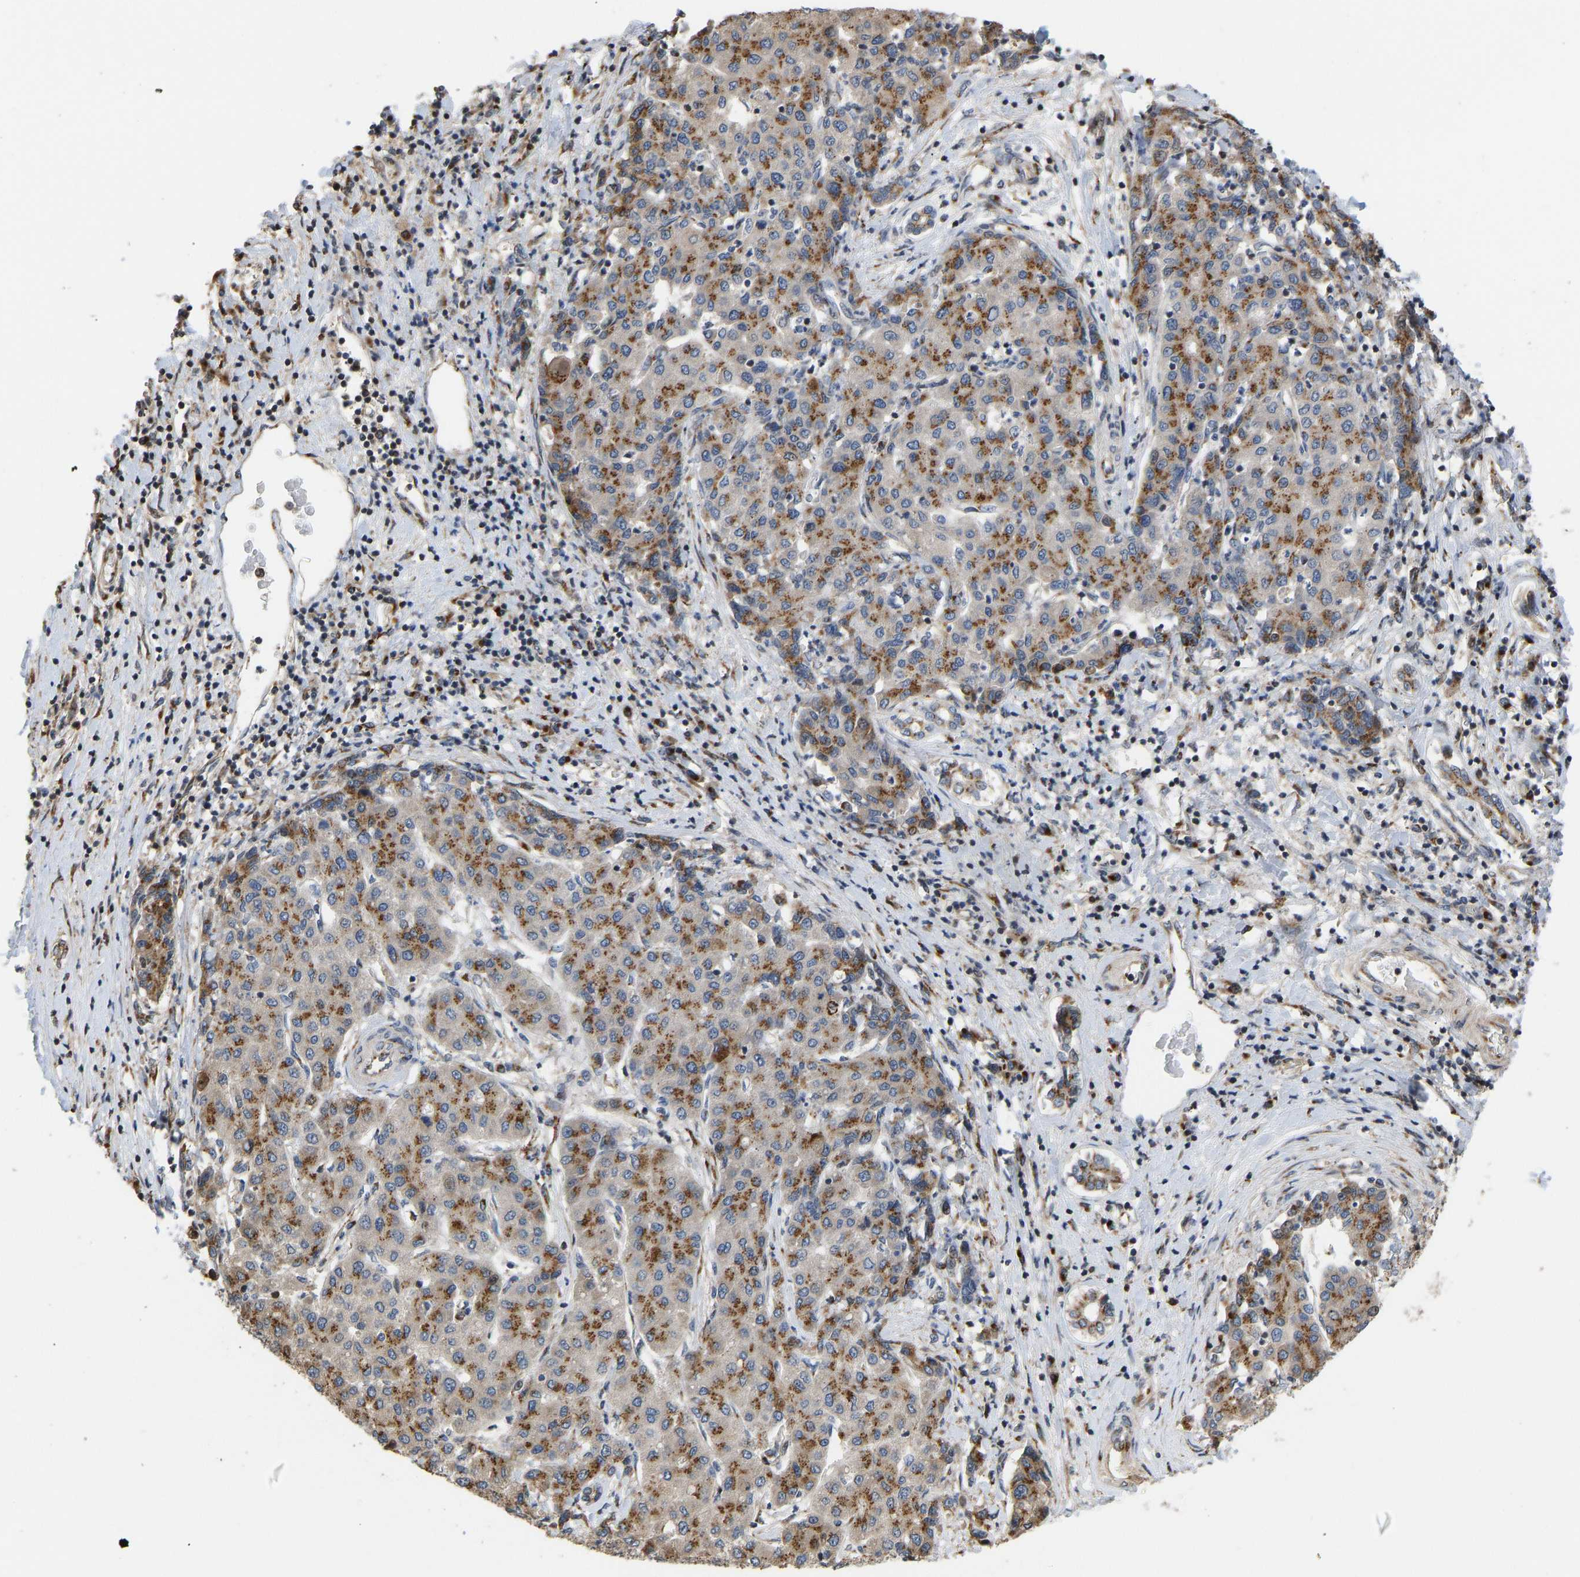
{"staining": {"intensity": "moderate", "quantity": ">75%", "location": "cytoplasmic/membranous"}, "tissue": "liver cancer", "cell_type": "Tumor cells", "image_type": "cancer", "snomed": [{"axis": "morphology", "description": "Carcinoma, Hepatocellular, NOS"}, {"axis": "topography", "description": "Liver"}], "caption": "An IHC image of neoplastic tissue is shown. Protein staining in brown shows moderate cytoplasmic/membranous positivity in liver cancer within tumor cells.", "gene": "YIPF4", "patient": {"sex": "male", "age": 65}}